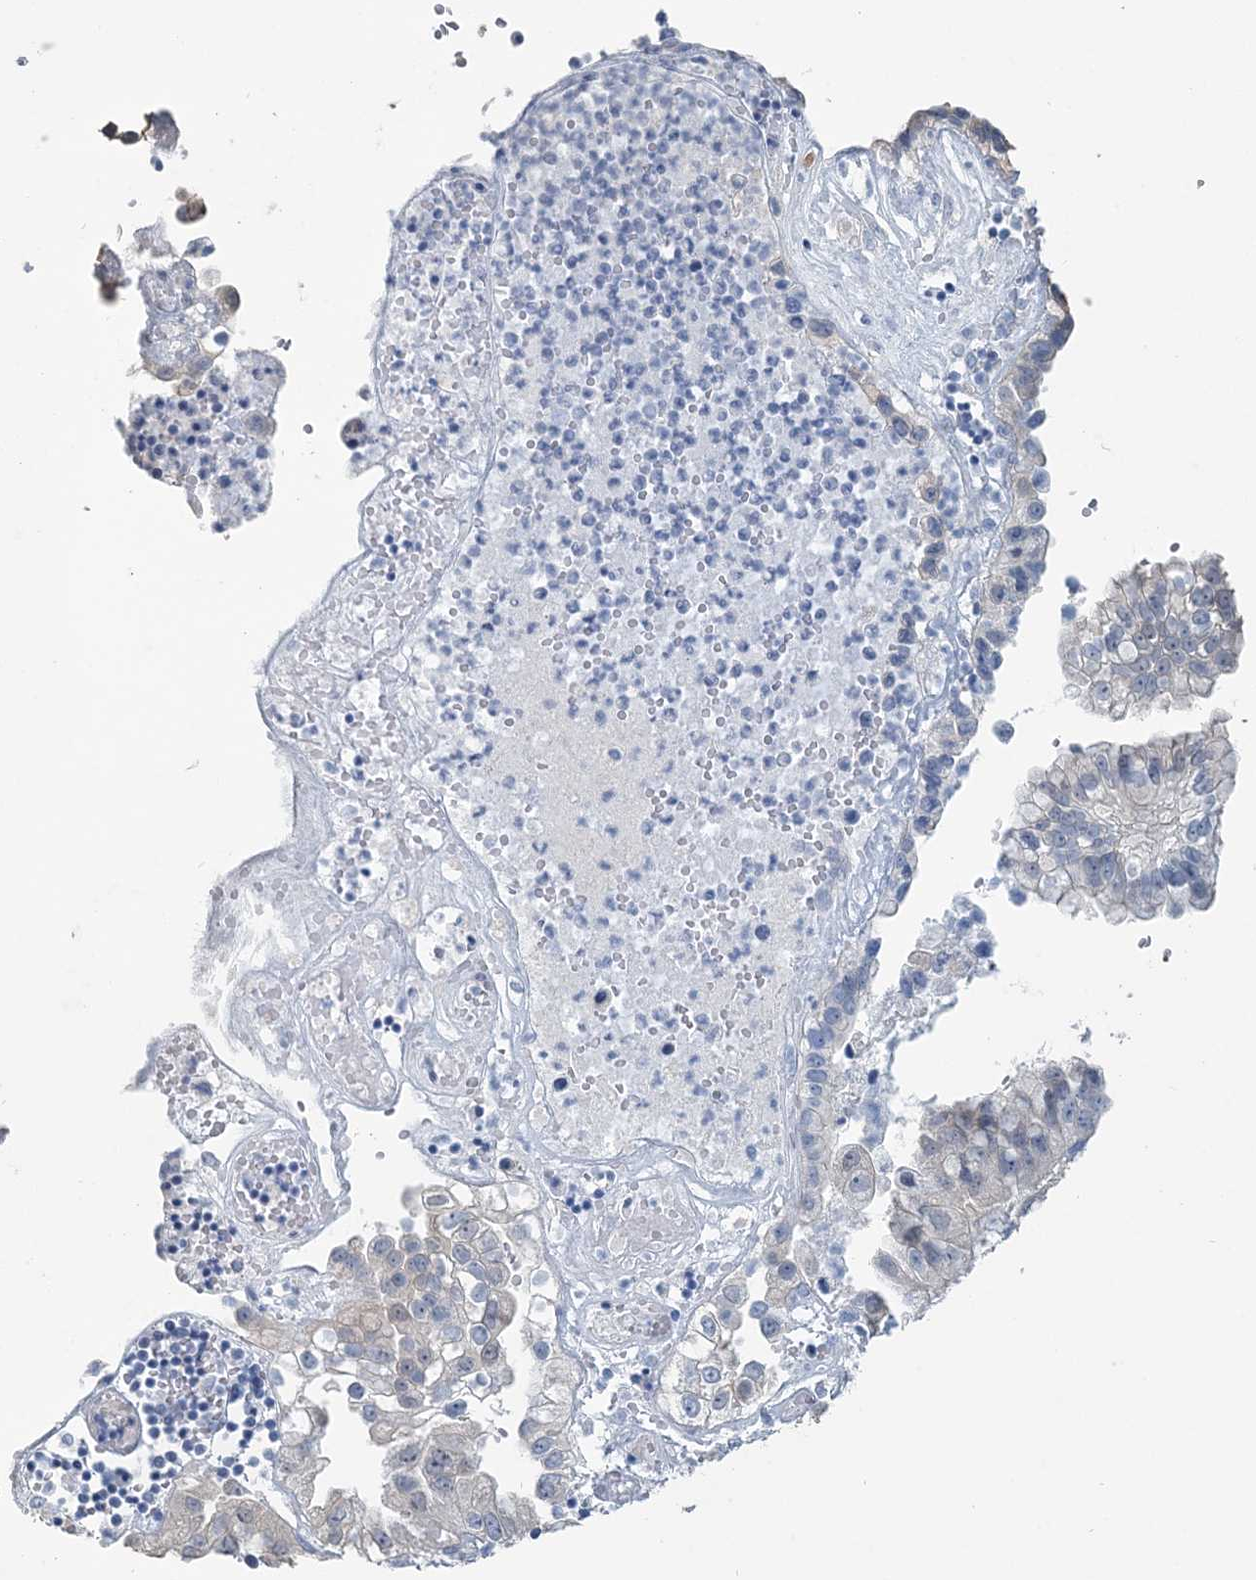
{"staining": {"intensity": "negative", "quantity": "none", "location": "none"}, "tissue": "liver cancer", "cell_type": "Tumor cells", "image_type": "cancer", "snomed": [{"axis": "morphology", "description": "Cholangiocarcinoma"}, {"axis": "topography", "description": "Liver"}], "caption": "A histopathology image of human liver cholangiocarcinoma is negative for staining in tumor cells. The staining was performed using DAB to visualize the protein expression in brown, while the nuclei were stained in blue with hematoxylin (Magnification: 20x).", "gene": "CMBL", "patient": {"sex": "female", "age": 79}}